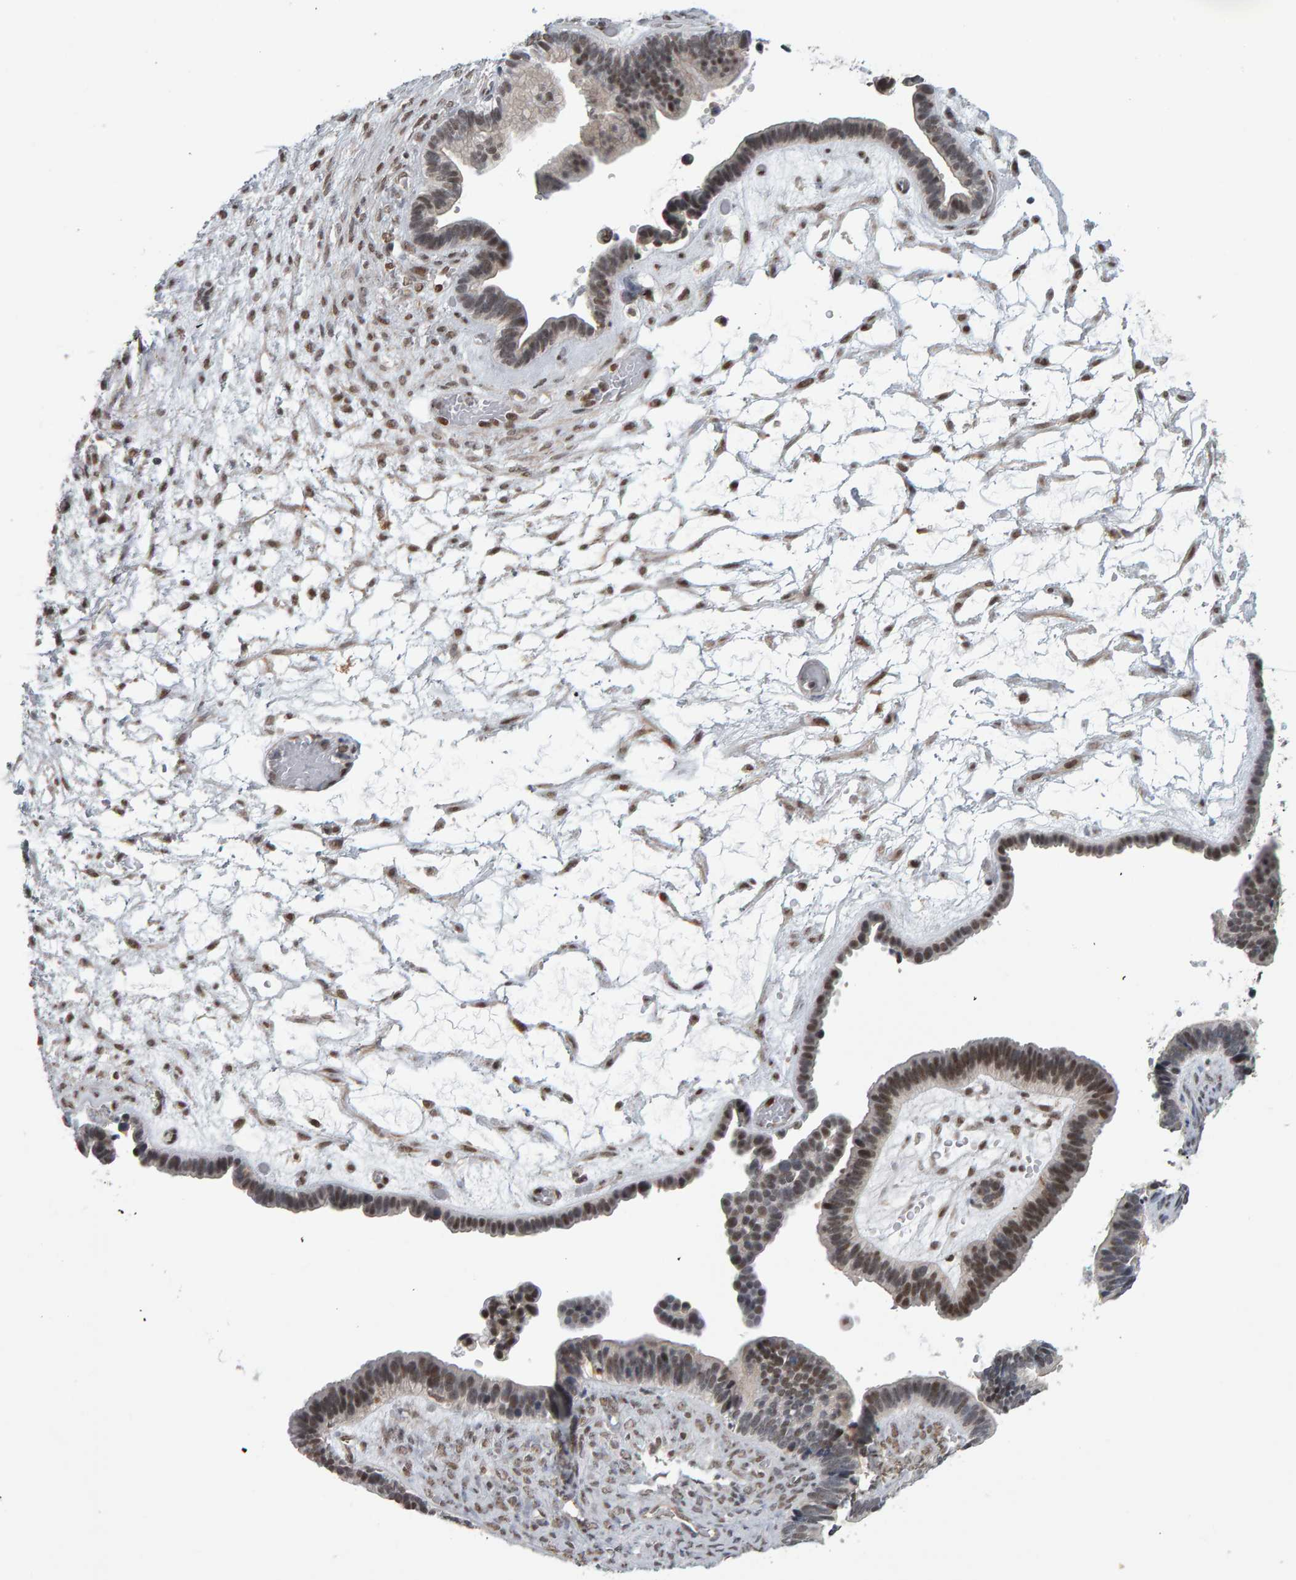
{"staining": {"intensity": "moderate", "quantity": "25%-75%", "location": "nuclear"}, "tissue": "ovarian cancer", "cell_type": "Tumor cells", "image_type": "cancer", "snomed": [{"axis": "morphology", "description": "Cystadenocarcinoma, serous, NOS"}, {"axis": "topography", "description": "Ovary"}], "caption": "Protein expression analysis of human ovarian cancer reveals moderate nuclear expression in about 25%-75% of tumor cells.", "gene": "ATF7IP", "patient": {"sex": "female", "age": 56}}